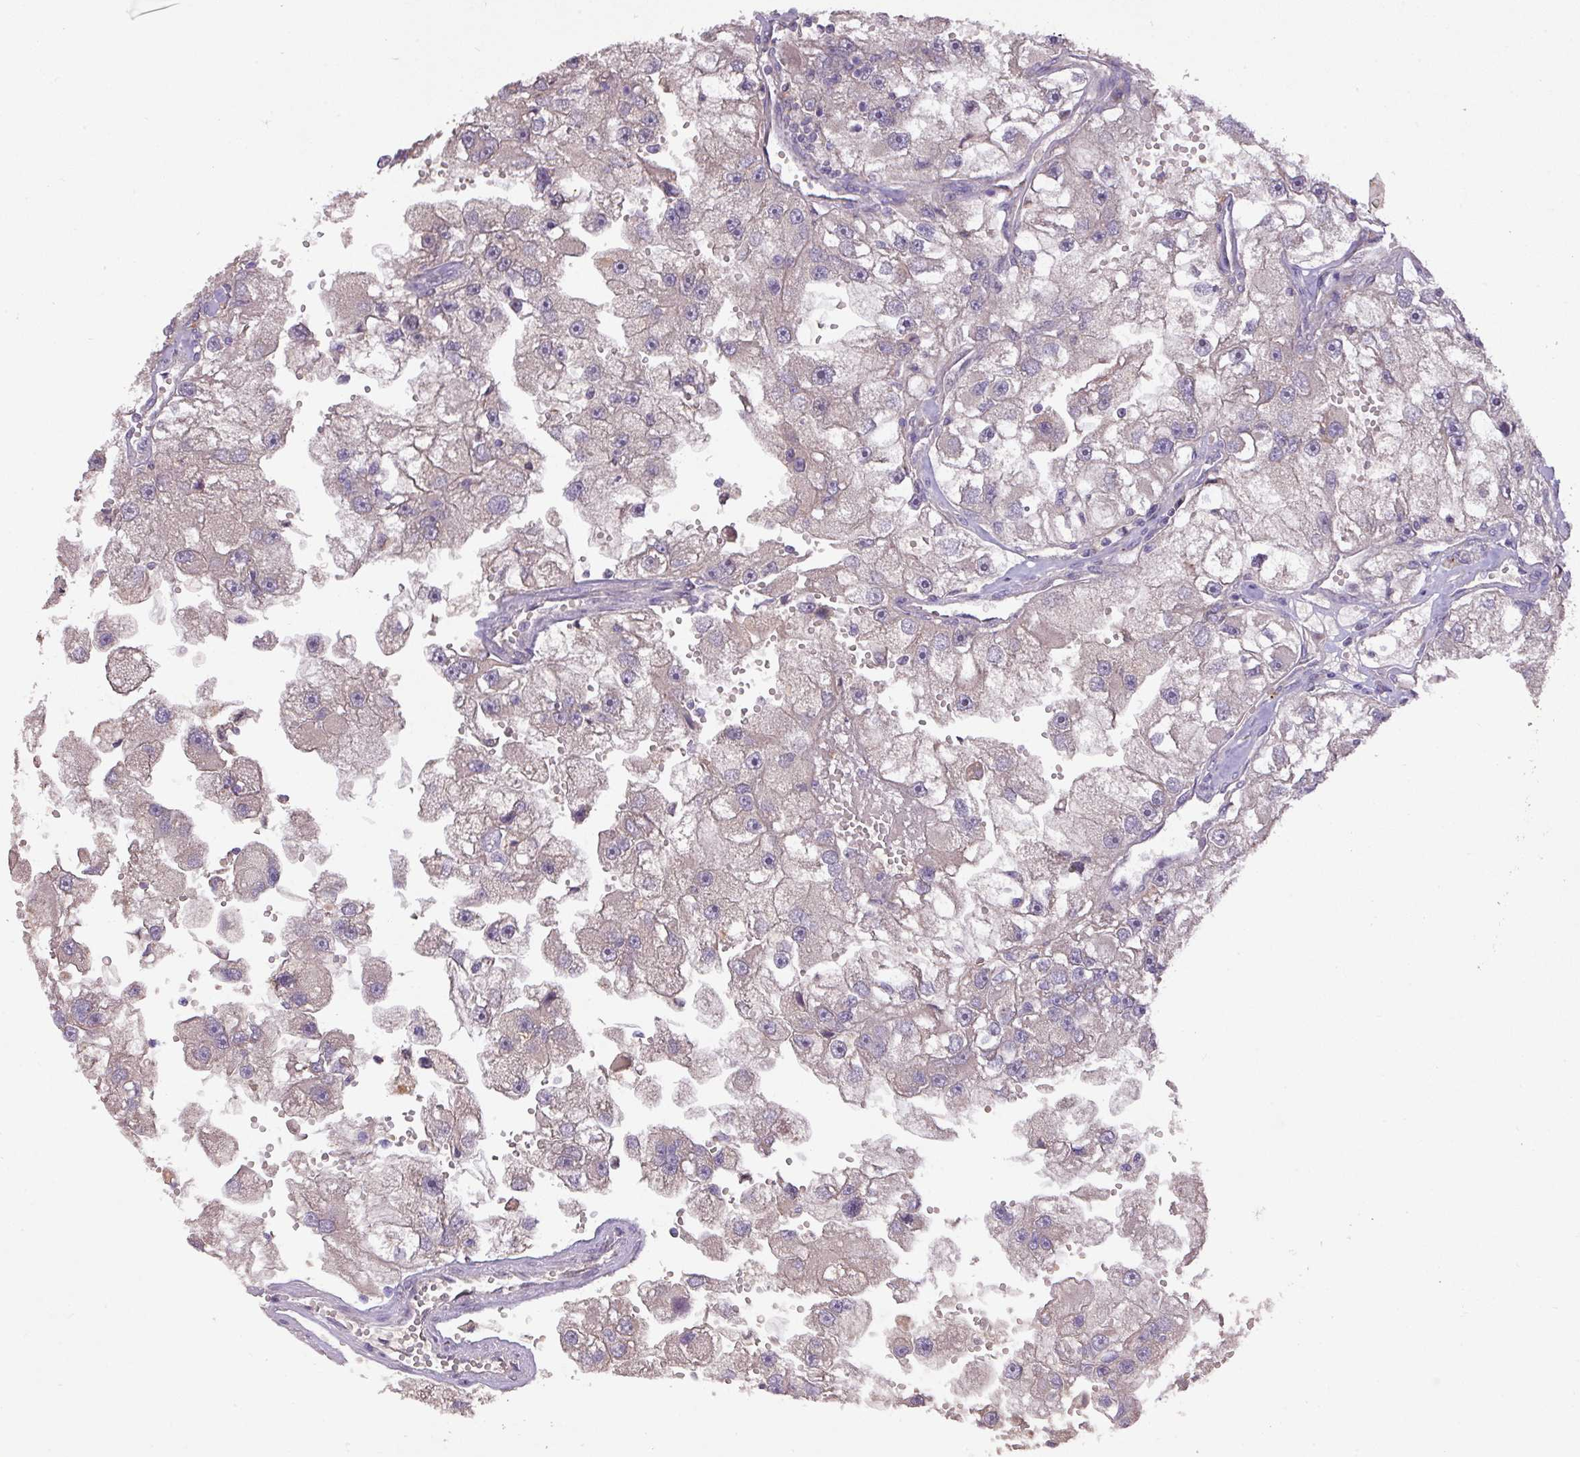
{"staining": {"intensity": "negative", "quantity": "none", "location": "none"}, "tissue": "renal cancer", "cell_type": "Tumor cells", "image_type": "cancer", "snomed": [{"axis": "morphology", "description": "Adenocarcinoma, NOS"}, {"axis": "topography", "description": "Kidney"}], "caption": "High power microscopy micrograph of an immunohistochemistry micrograph of adenocarcinoma (renal), revealing no significant staining in tumor cells.", "gene": "PRADC1", "patient": {"sex": "male", "age": 63}}